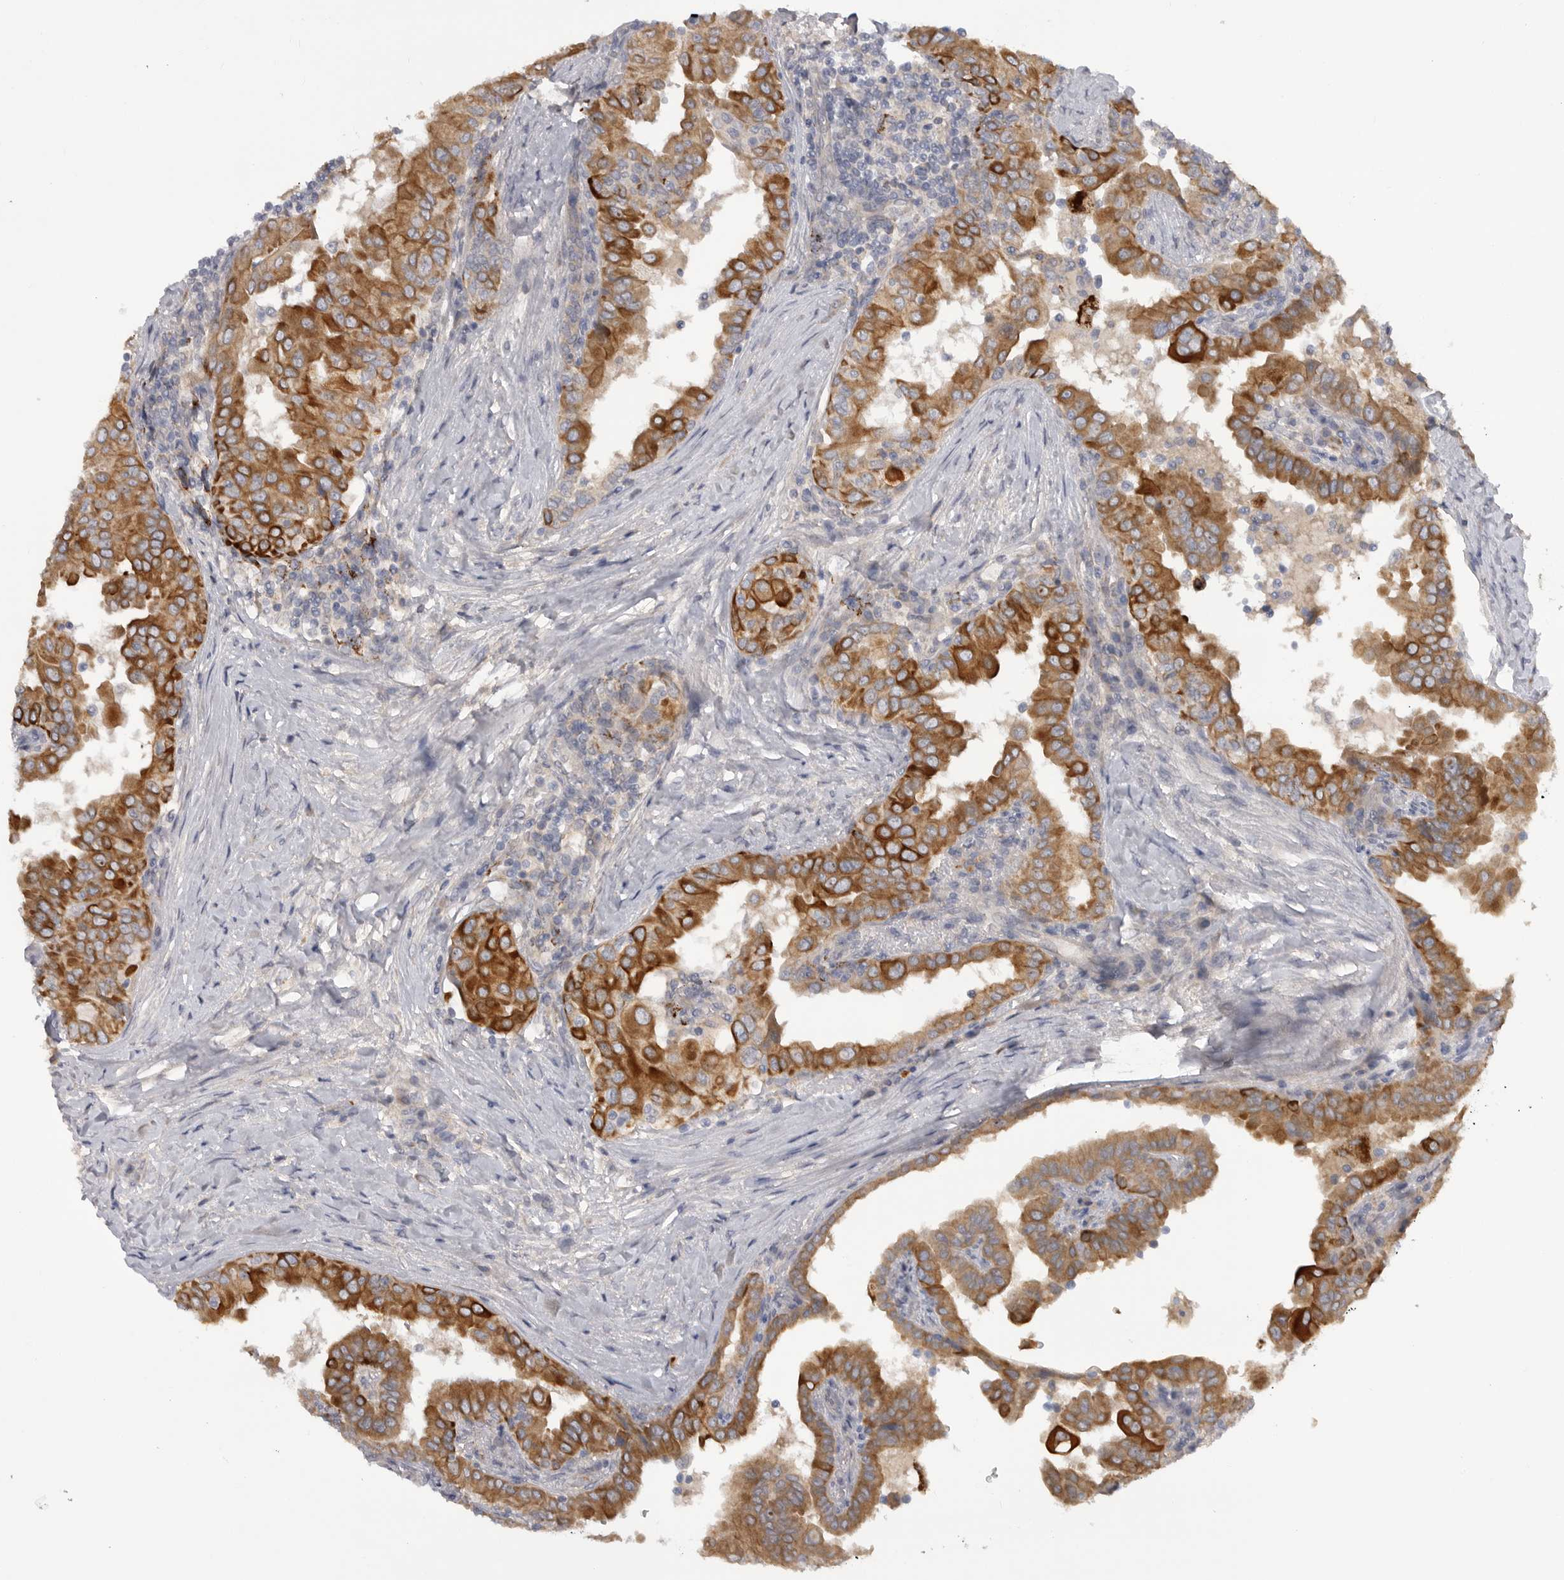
{"staining": {"intensity": "moderate", "quantity": ">75%", "location": "cytoplasmic/membranous"}, "tissue": "thyroid cancer", "cell_type": "Tumor cells", "image_type": "cancer", "snomed": [{"axis": "morphology", "description": "Papillary adenocarcinoma, NOS"}, {"axis": "topography", "description": "Thyroid gland"}], "caption": "This is a photomicrograph of immunohistochemistry (IHC) staining of papillary adenocarcinoma (thyroid), which shows moderate staining in the cytoplasmic/membranous of tumor cells.", "gene": "DHDDS", "patient": {"sex": "male", "age": 33}}